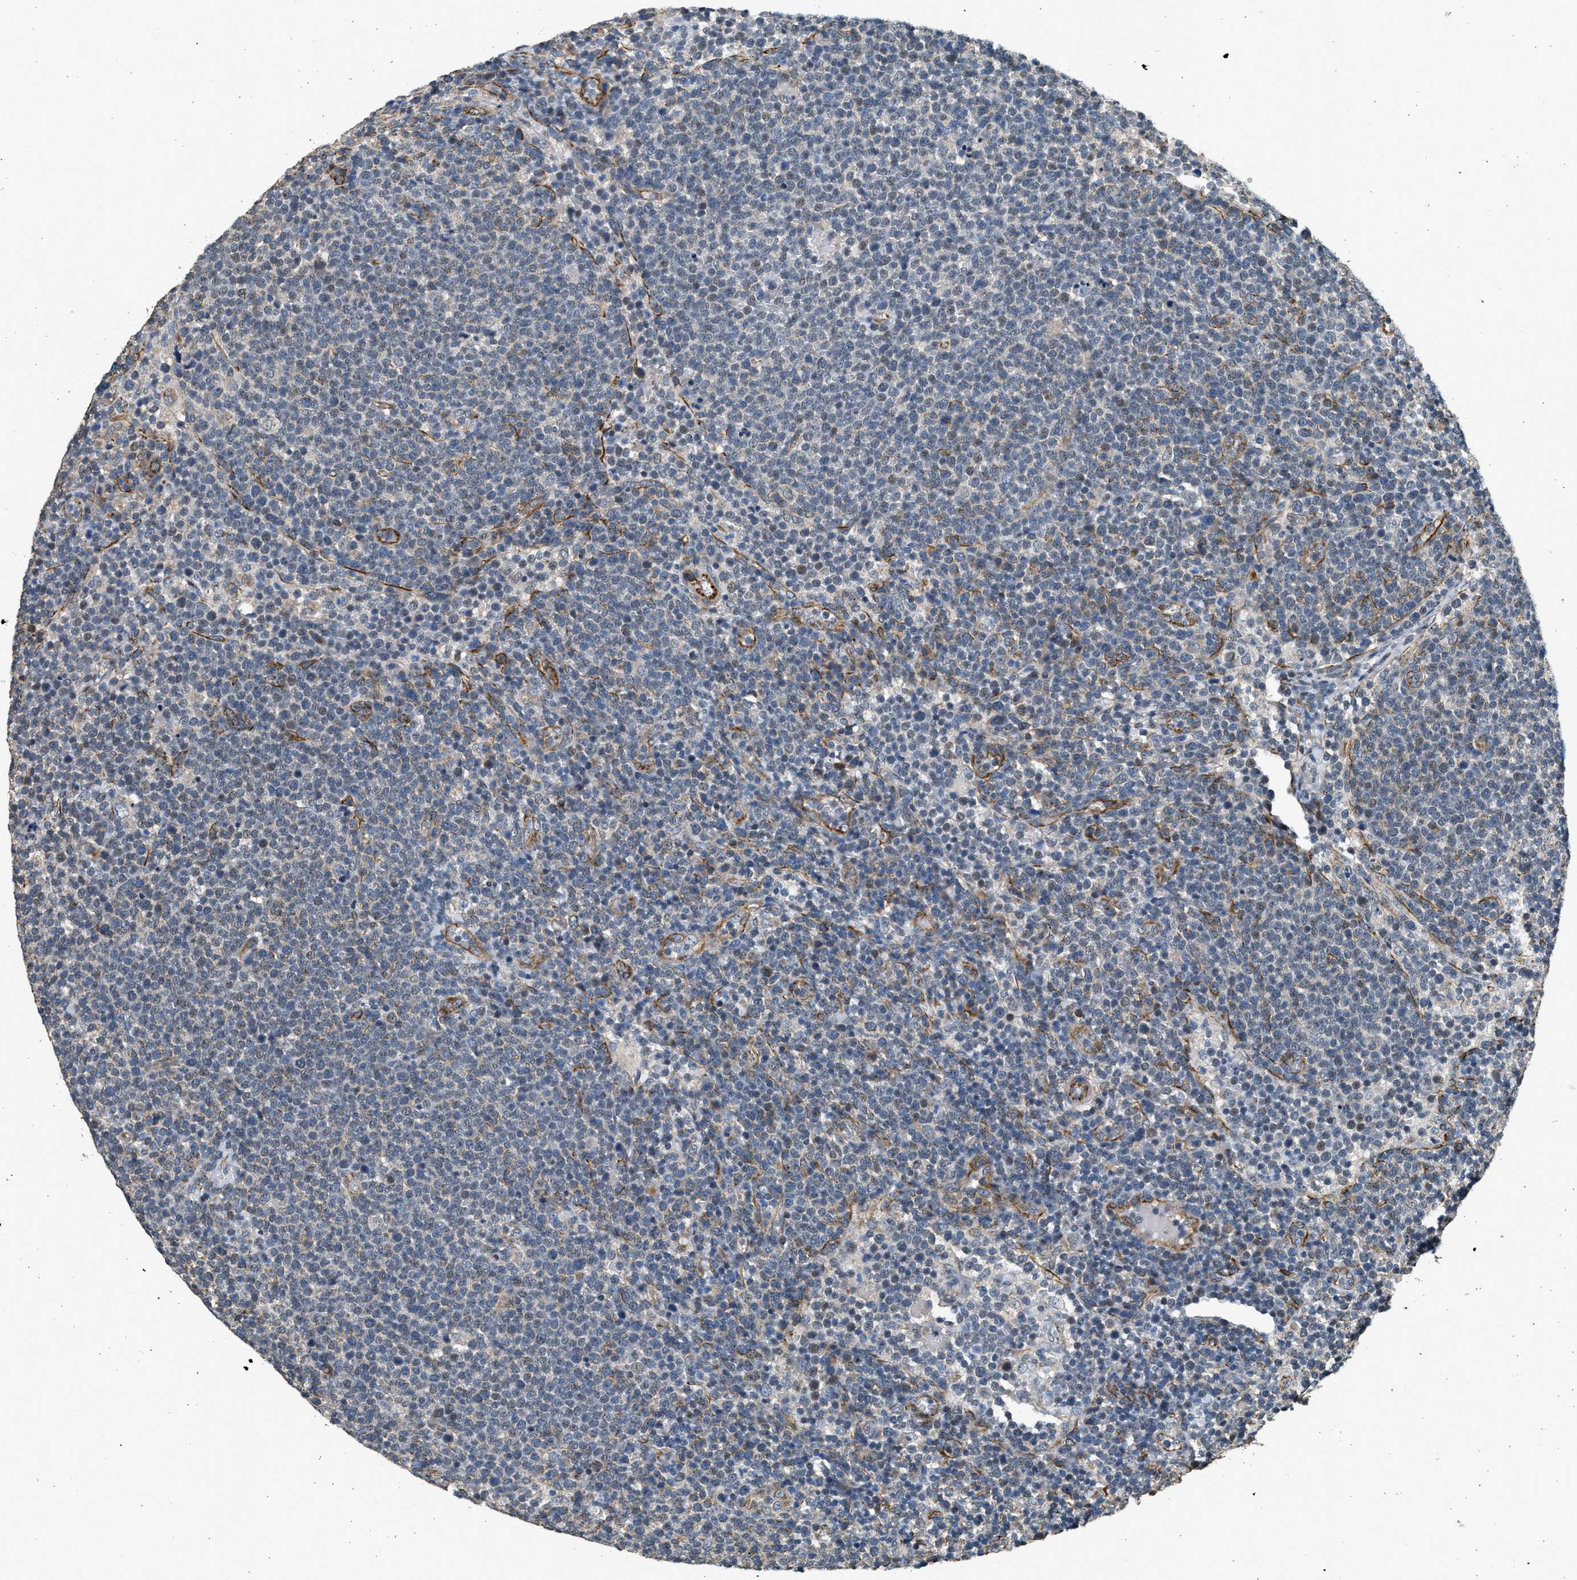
{"staining": {"intensity": "weak", "quantity": "<25%", "location": "nuclear"}, "tissue": "lymphoma", "cell_type": "Tumor cells", "image_type": "cancer", "snomed": [{"axis": "morphology", "description": "Malignant lymphoma, non-Hodgkin's type, High grade"}, {"axis": "topography", "description": "Lymph node"}], "caption": "Tumor cells are negative for brown protein staining in lymphoma.", "gene": "PCLO", "patient": {"sex": "male", "age": 61}}